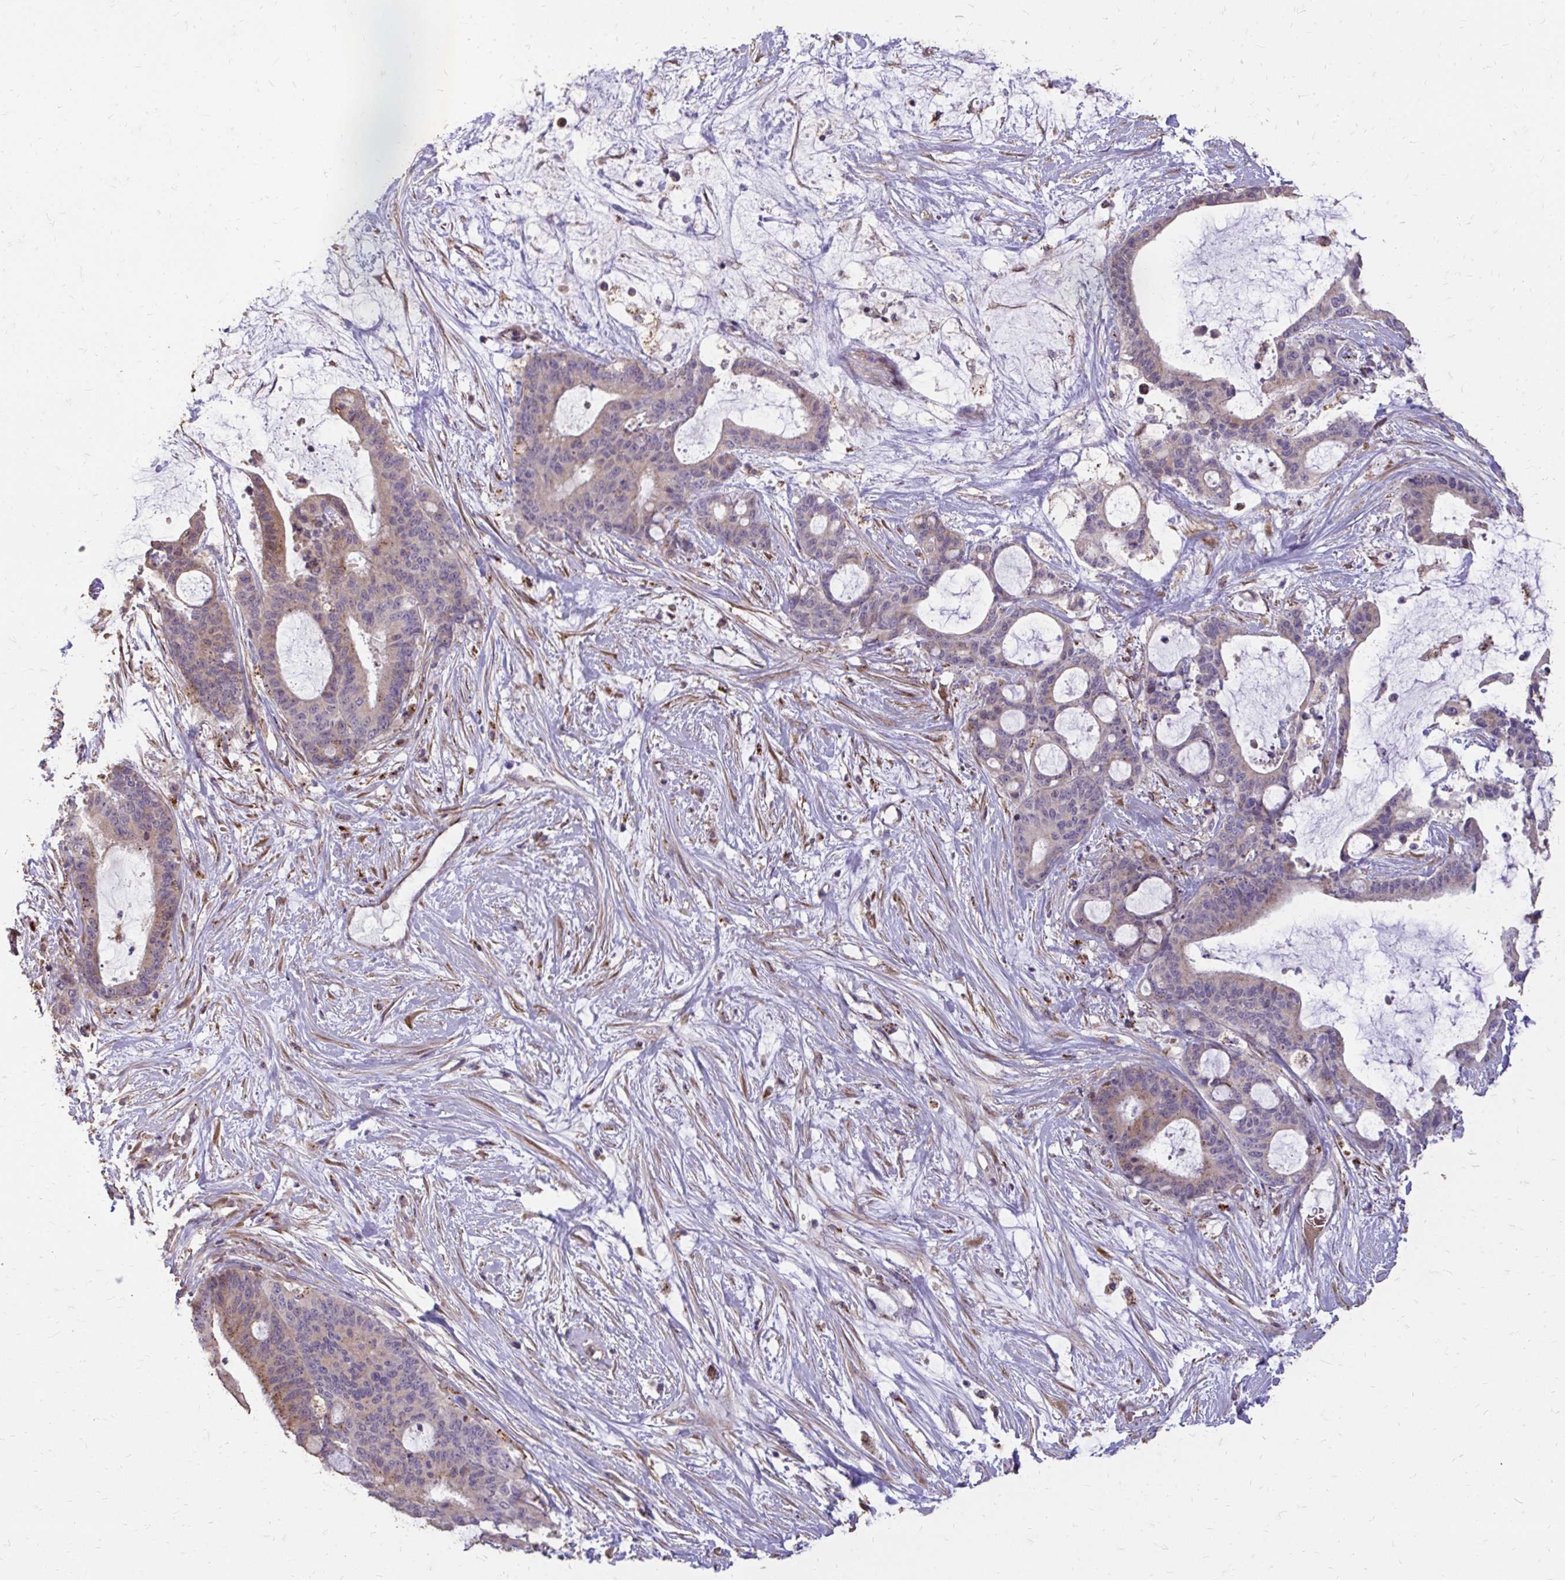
{"staining": {"intensity": "weak", "quantity": "25%-75%", "location": "cytoplasmic/membranous"}, "tissue": "liver cancer", "cell_type": "Tumor cells", "image_type": "cancer", "snomed": [{"axis": "morphology", "description": "Normal tissue, NOS"}, {"axis": "morphology", "description": "Cholangiocarcinoma"}, {"axis": "topography", "description": "Liver"}, {"axis": "topography", "description": "Peripheral nerve tissue"}], "caption": "Immunohistochemistry (IHC) (DAB (3,3'-diaminobenzidine)) staining of human cholangiocarcinoma (liver) shows weak cytoplasmic/membranous protein expression in about 25%-75% of tumor cells. The staining is performed using DAB (3,3'-diaminobenzidine) brown chromogen to label protein expression. The nuclei are counter-stained blue using hematoxylin.", "gene": "MYORG", "patient": {"sex": "female", "age": 73}}